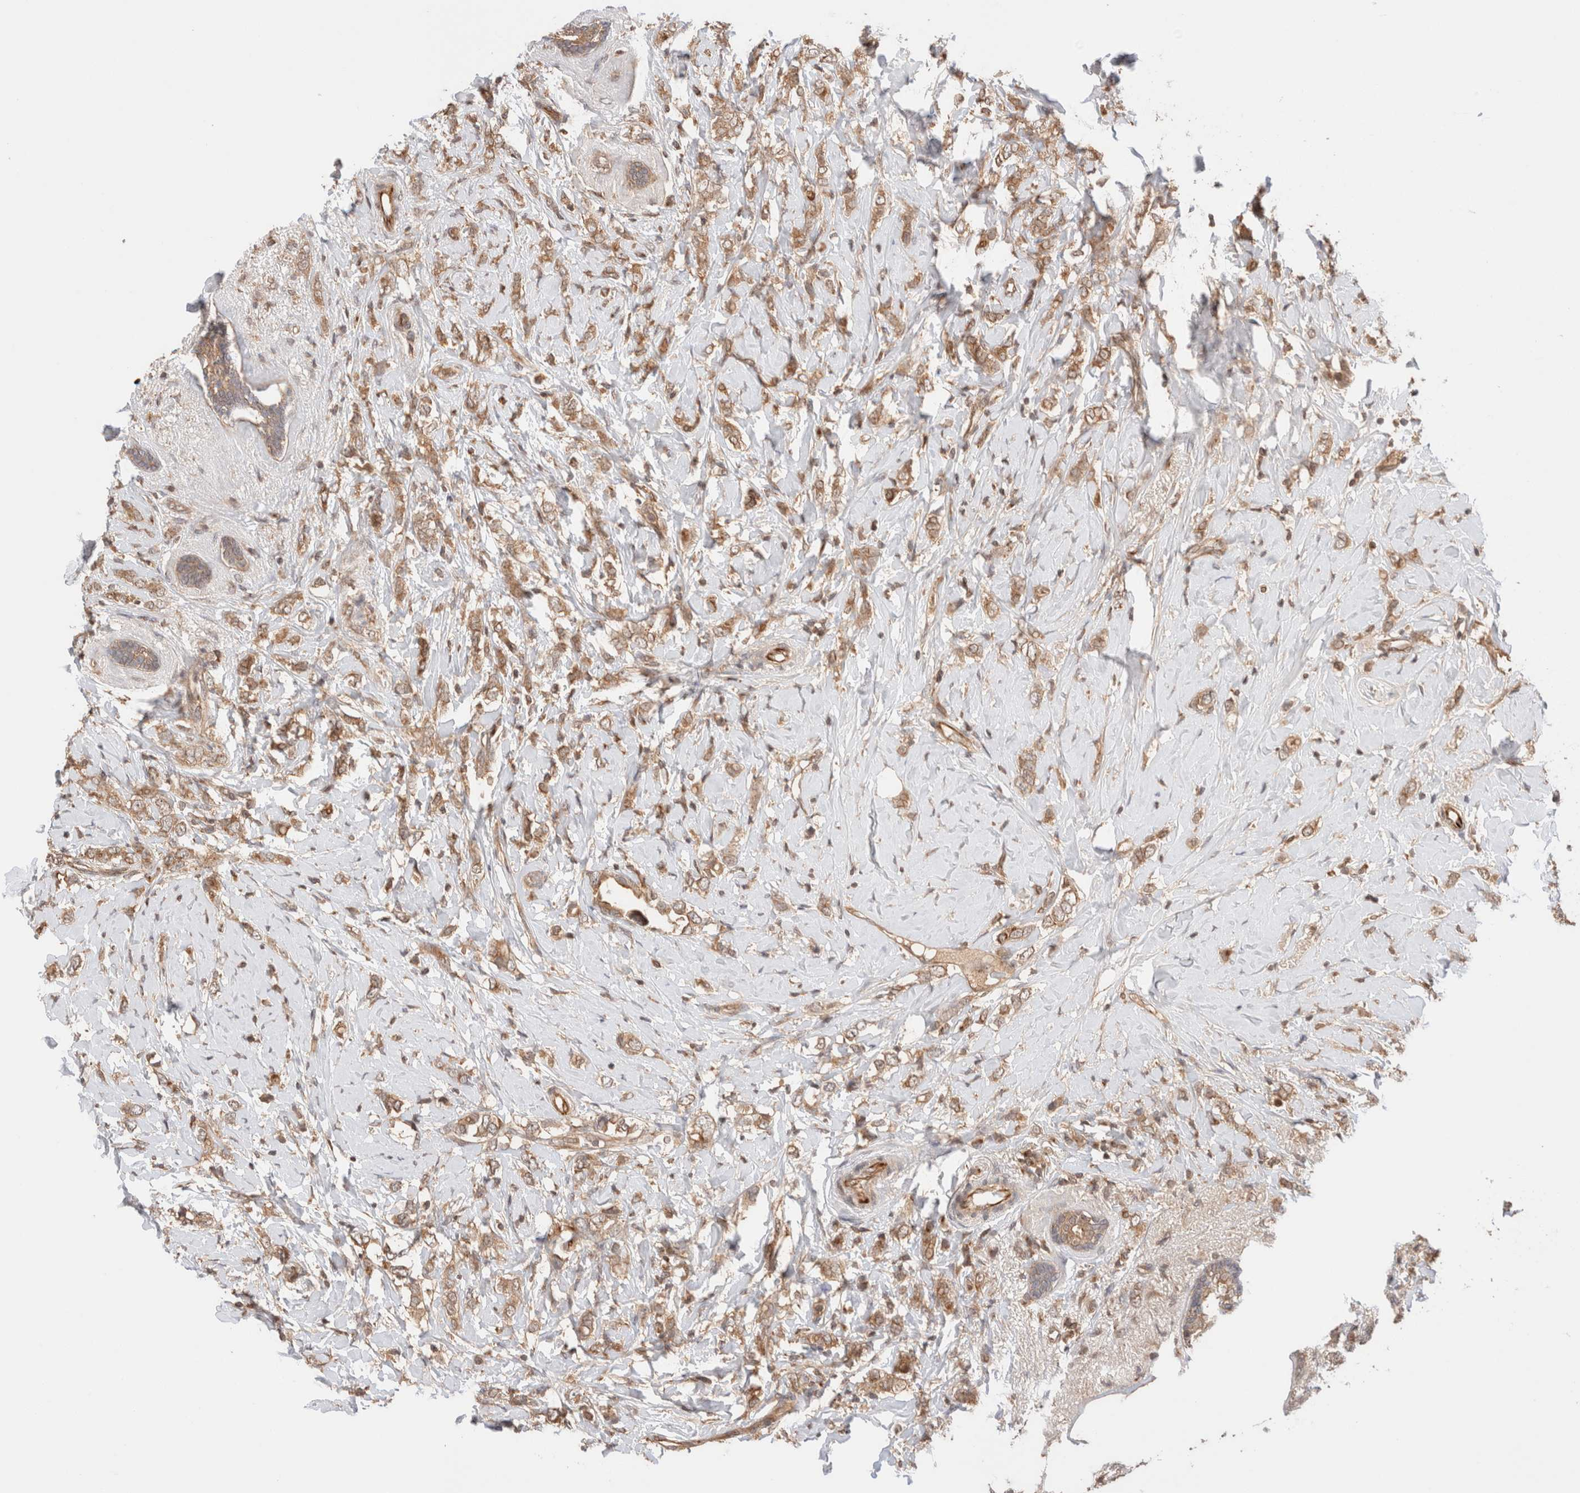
{"staining": {"intensity": "moderate", "quantity": ">75%", "location": "cytoplasmic/membranous"}, "tissue": "breast cancer", "cell_type": "Tumor cells", "image_type": "cancer", "snomed": [{"axis": "morphology", "description": "Normal tissue, NOS"}, {"axis": "morphology", "description": "Lobular carcinoma"}, {"axis": "topography", "description": "Breast"}], "caption": "This histopathology image demonstrates IHC staining of human breast lobular carcinoma, with medium moderate cytoplasmic/membranous positivity in about >75% of tumor cells.", "gene": "SIKE1", "patient": {"sex": "female", "age": 47}}